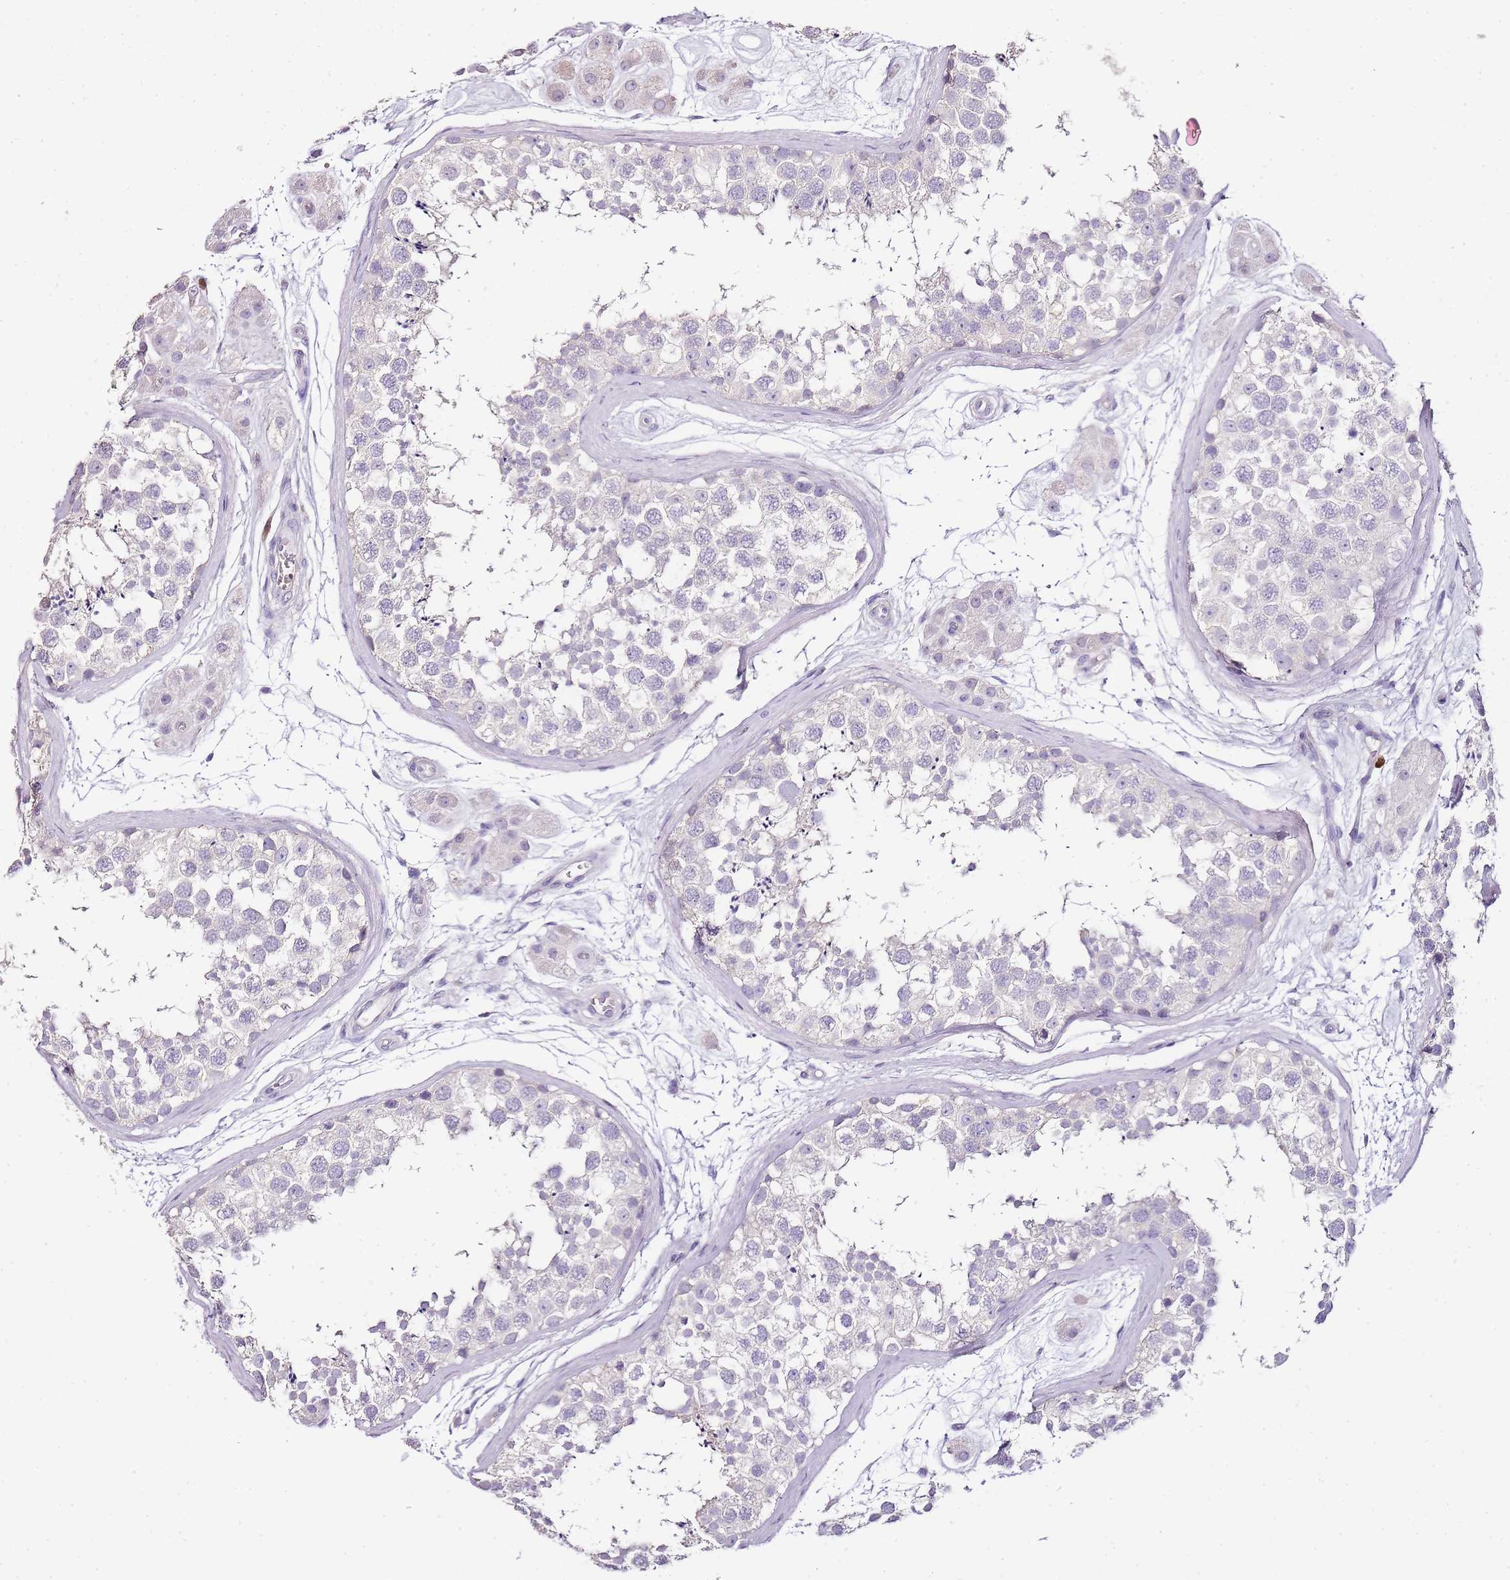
{"staining": {"intensity": "negative", "quantity": "none", "location": "none"}, "tissue": "testis", "cell_type": "Cells in seminiferous ducts", "image_type": "normal", "snomed": [{"axis": "morphology", "description": "Normal tissue, NOS"}, {"axis": "topography", "description": "Testis"}], "caption": "Immunohistochemical staining of benign human testis demonstrates no significant staining in cells in seminiferous ducts. (Brightfield microscopy of DAB (3,3'-diaminobenzidine) IHC at high magnification).", "gene": "ZBP1", "patient": {"sex": "male", "age": 56}}